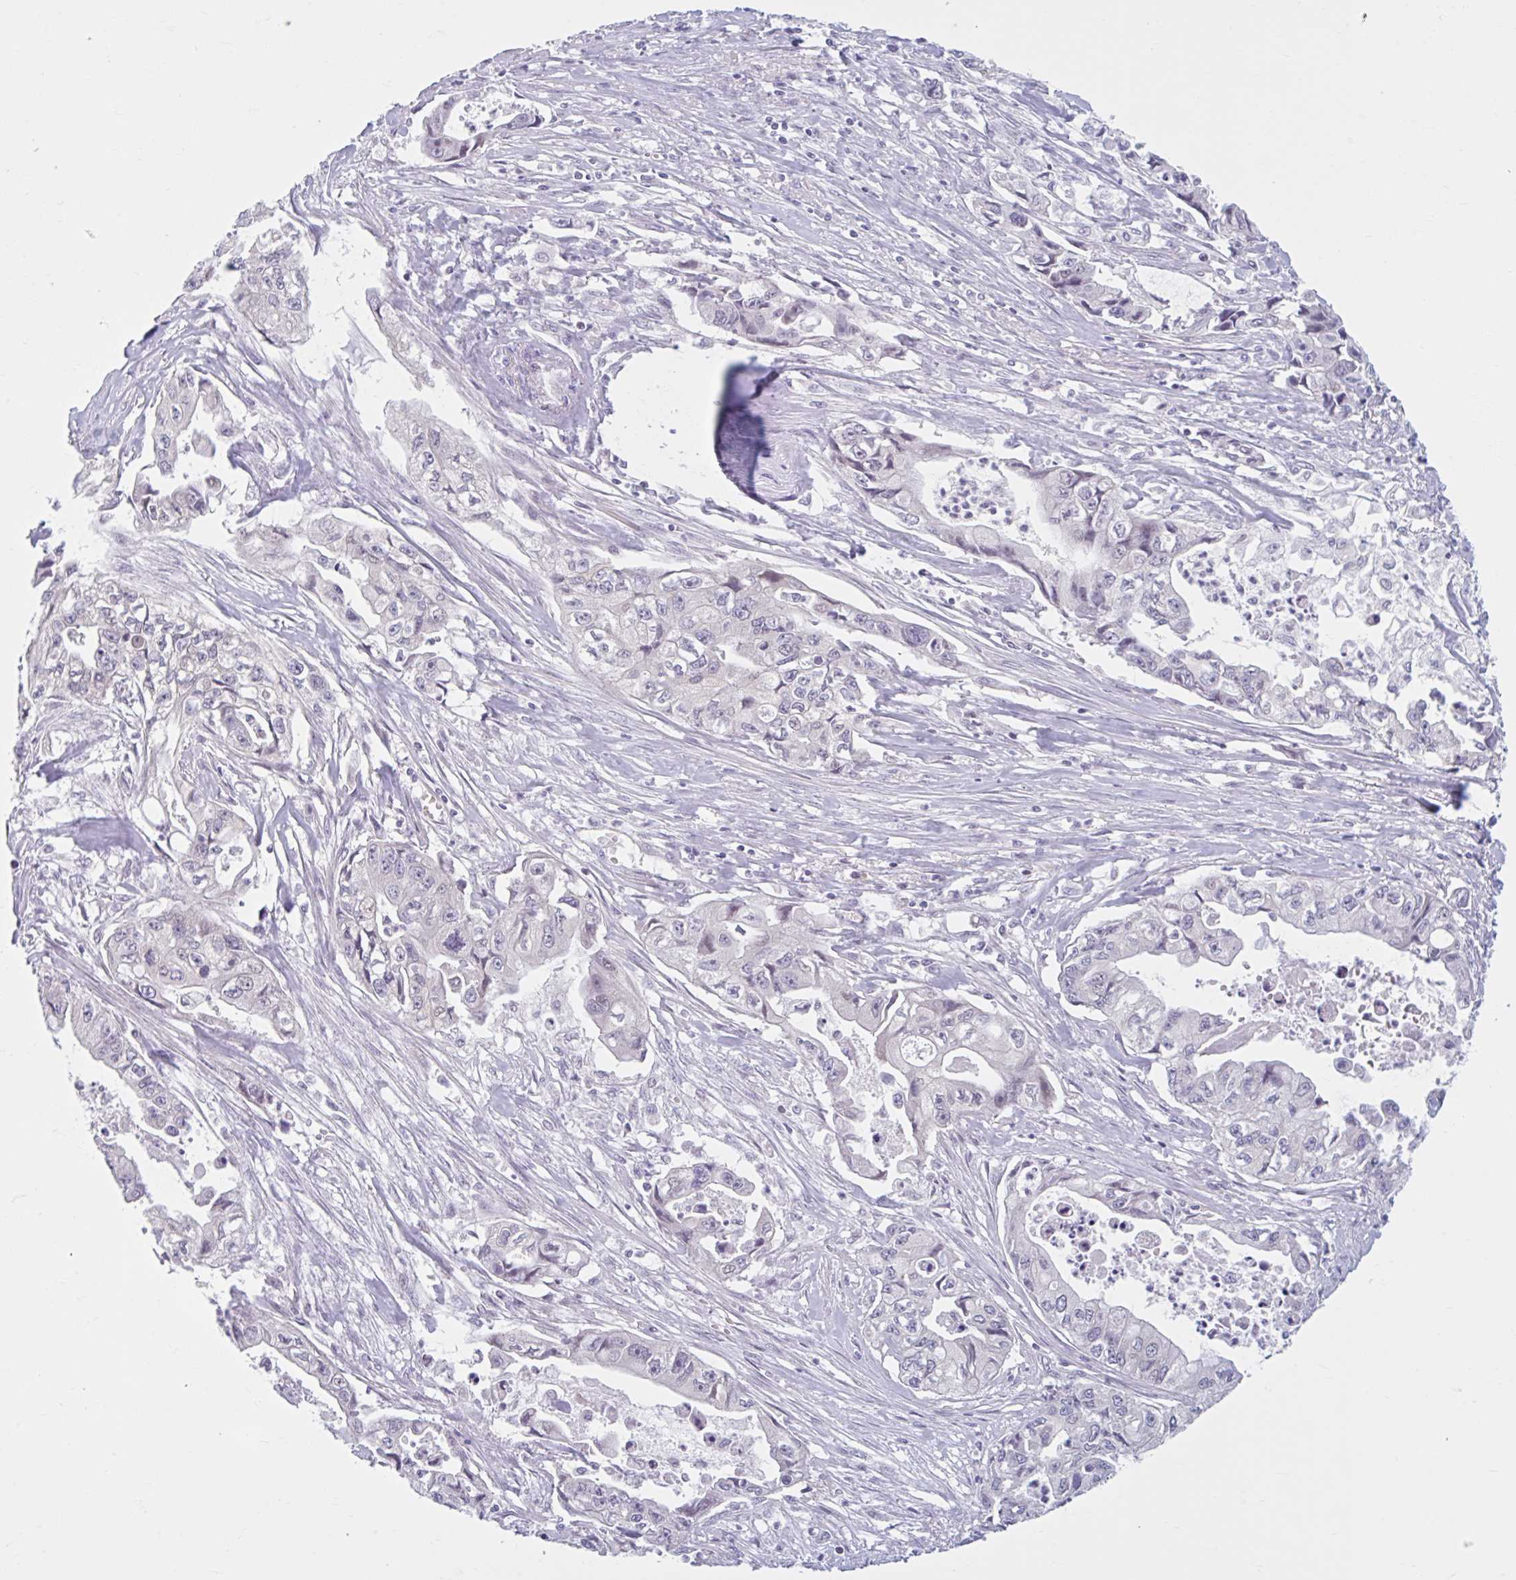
{"staining": {"intensity": "negative", "quantity": "none", "location": "none"}, "tissue": "pancreatic cancer", "cell_type": "Tumor cells", "image_type": "cancer", "snomed": [{"axis": "morphology", "description": "Adenocarcinoma, NOS"}, {"axis": "topography", "description": "Pancreas"}], "caption": "Immunohistochemistry histopathology image of pancreatic cancer stained for a protein (brown), which shows no positivity in tumor cells.", "gene": "FAM153A", "patient": {"sex": "male", "age": 66}}